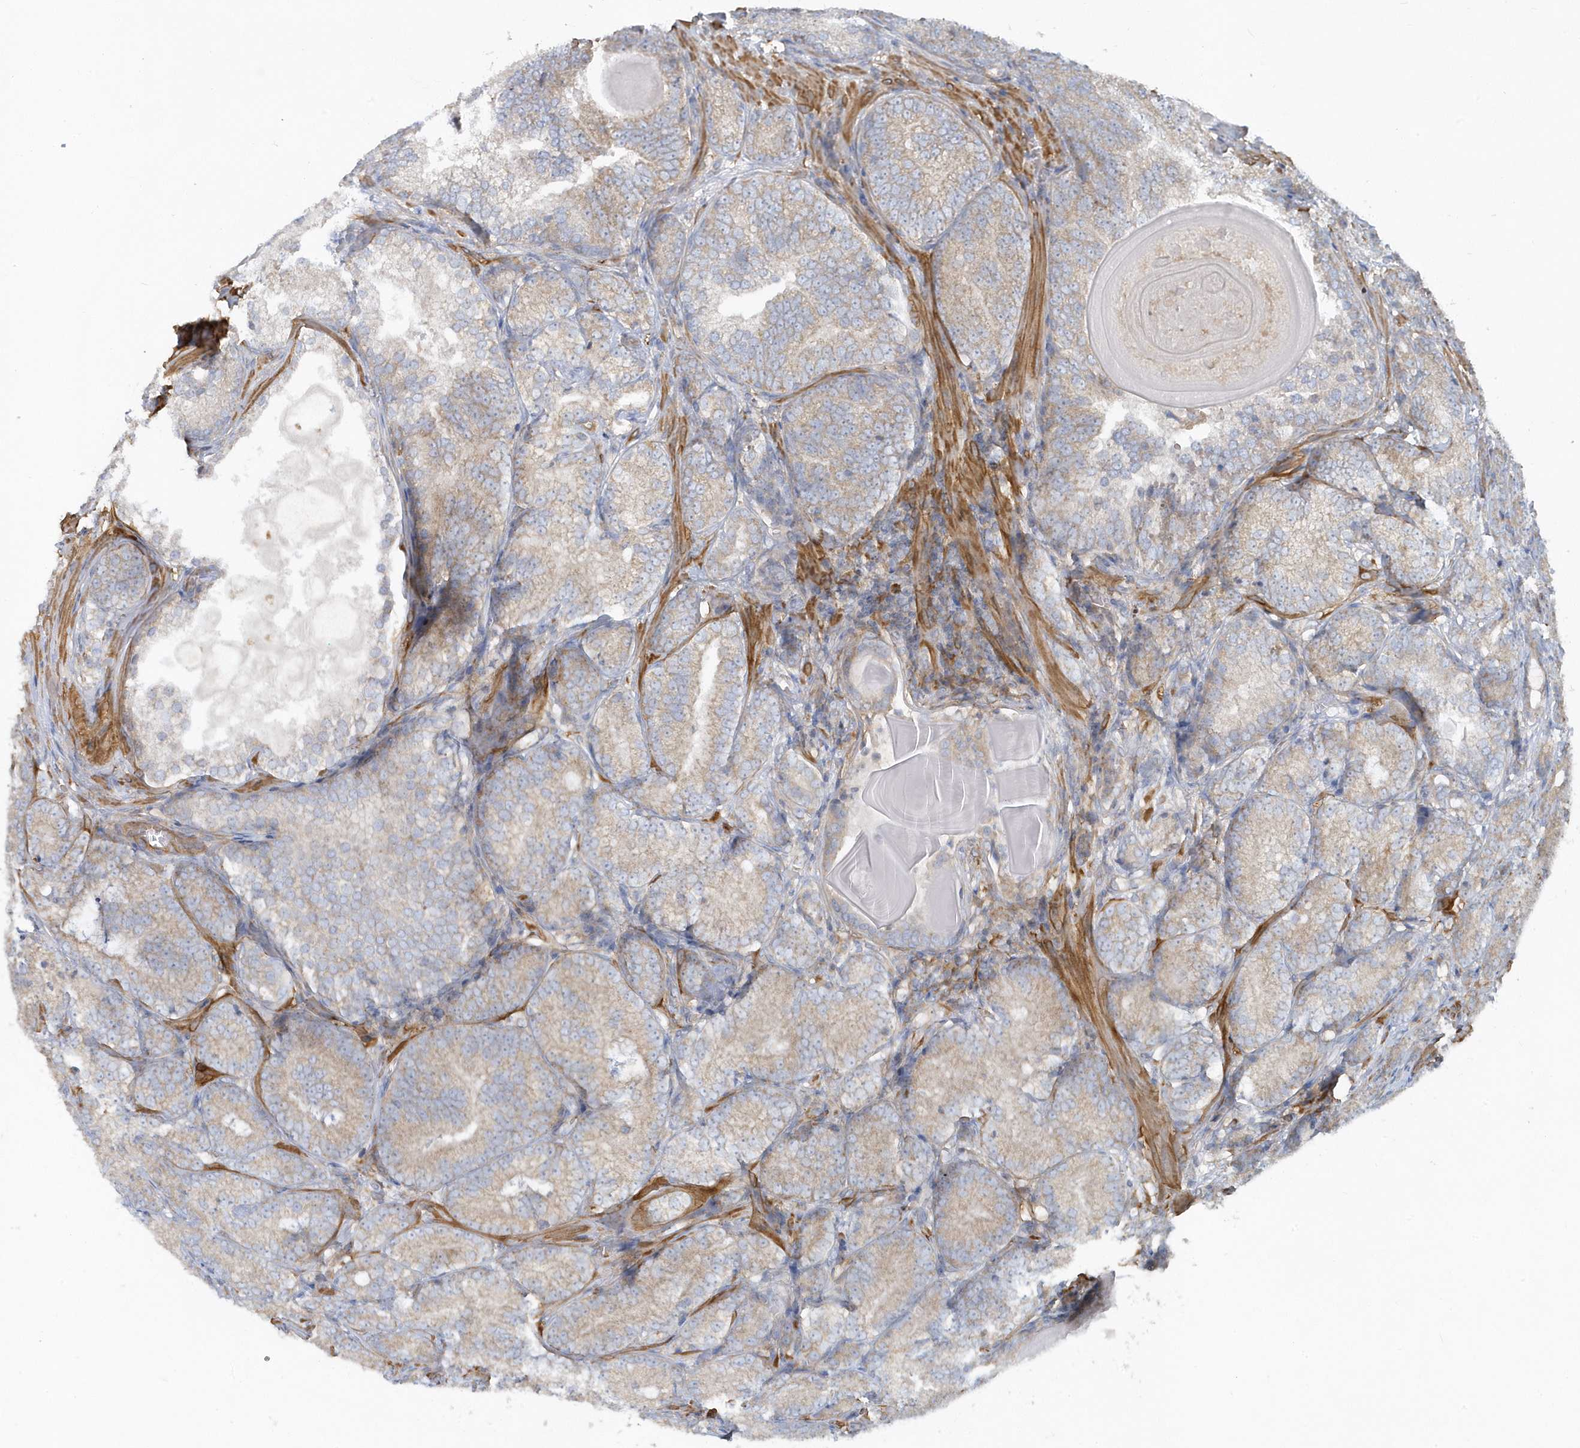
{"staining": {"intensity": "weak", "quantity": "25%-75%", "location": "cytoplasmic/membranous"}, "tissue": "prostate cancer", "cell_type": "Tumor cells", "image_type": "cancer", "snomed": [{"axis": "morphology", "description": "Adenocarcinoma, High grade"}, {"axis": "topography", "description": "Prostate"}], "caption": "The image reveals a brown stain indicating the presence of a protein in the cytoplasmic/membranous of tumor cells in high-grade adenocarcinoma (prostate).", "gene": "LEXM", "patient": {"sex": "male", "age": 66}}